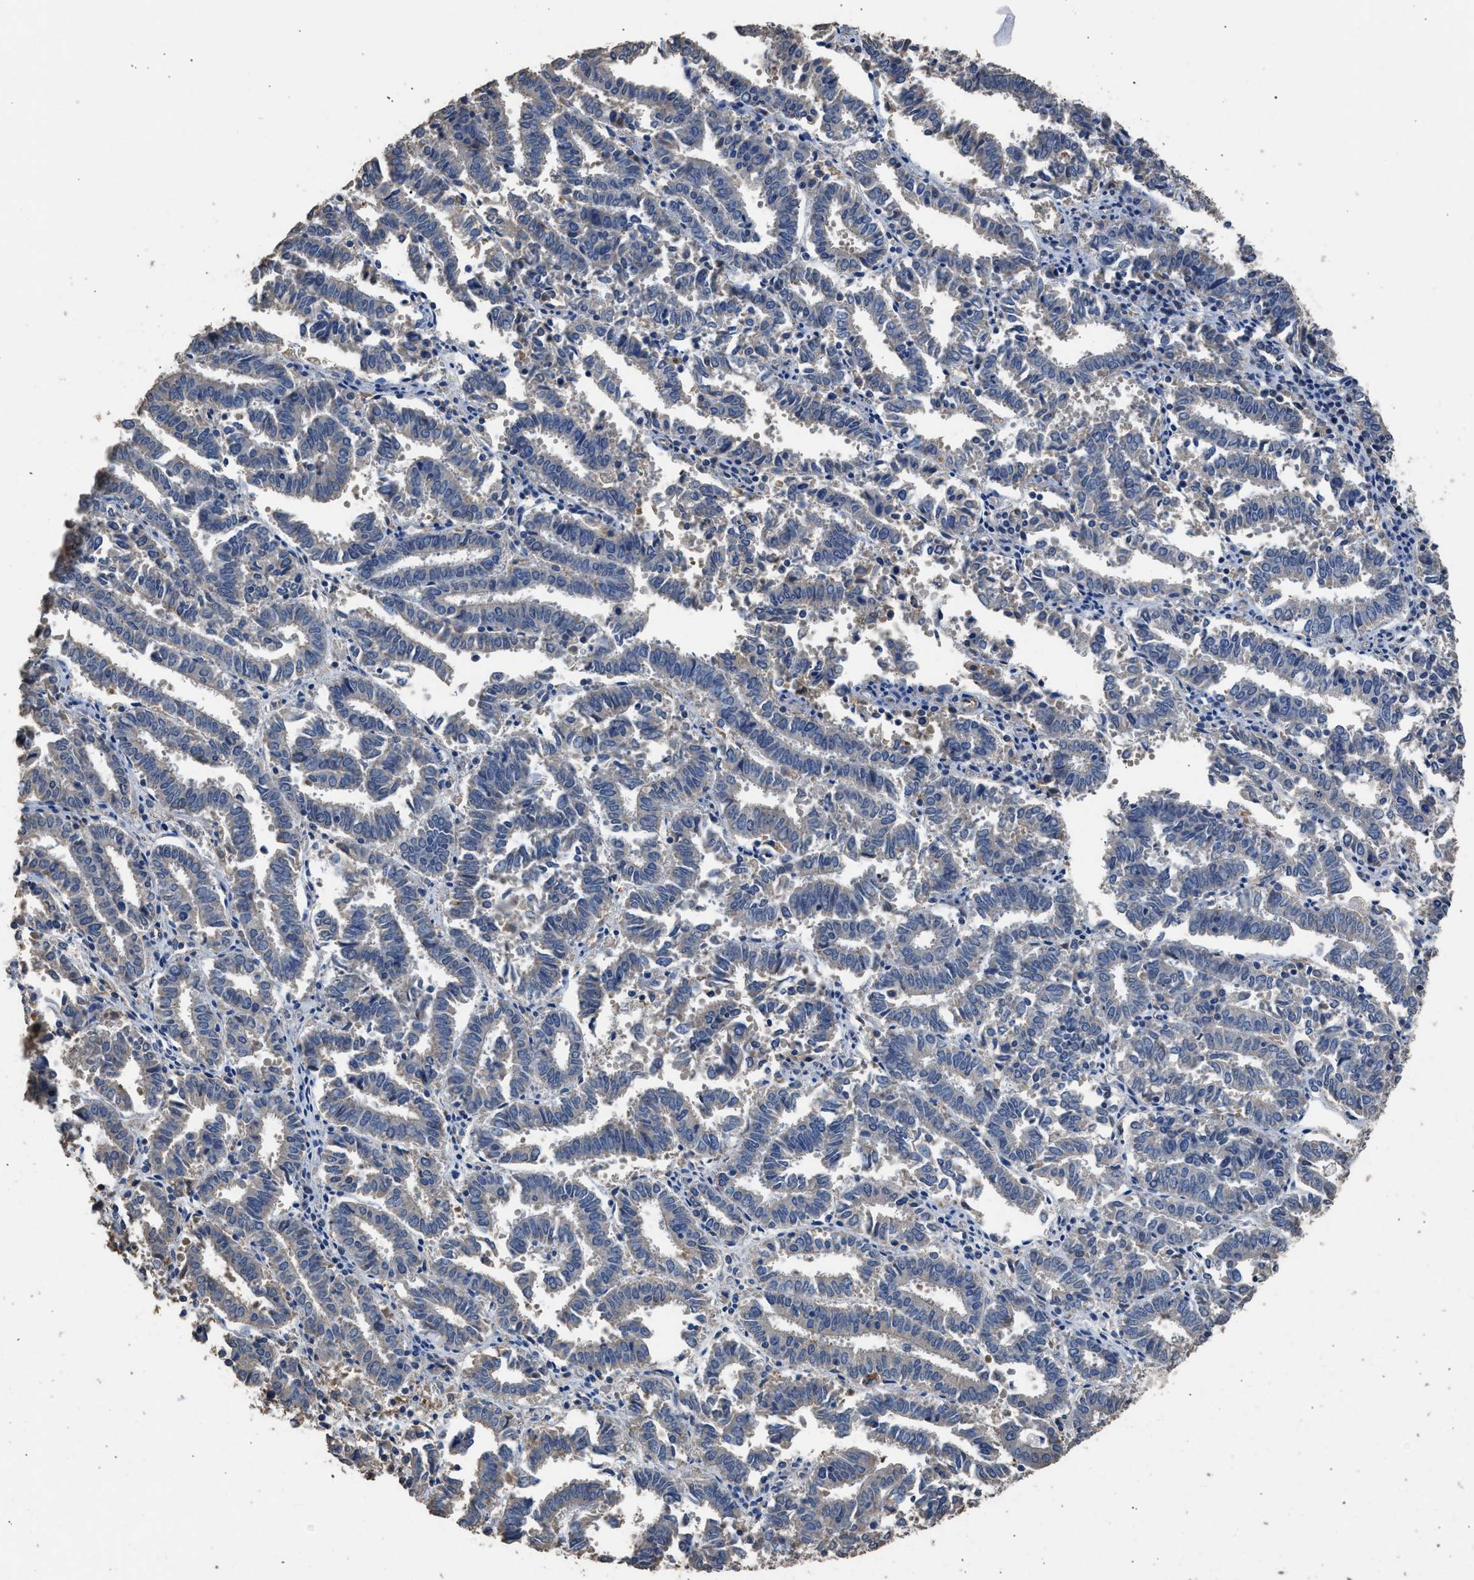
{"staining": {"intensity": "weak", "quantity": "25%-75%", "location": "cytoplasmic/membranous"}, "tissue": "endometrial cancer", "cell_type": "Tumor cells", "image_type": "cancer", "snomed": [{"axis": "morphology", "description": "Adenocarcinoma, NOS"}, {"axis": "topography", "description": "Uterus"}], "caption": "Immunohistochemistry (IHC) micrograph of human endometrial adenocarcinoma stained for a protein (brown), which displays low levels of weak cytoplasmic/membranous positivity in about 25%-75% of tumor cells.", "gene": "ITSN1", "patient": {"sex": "female", "age": 83}}